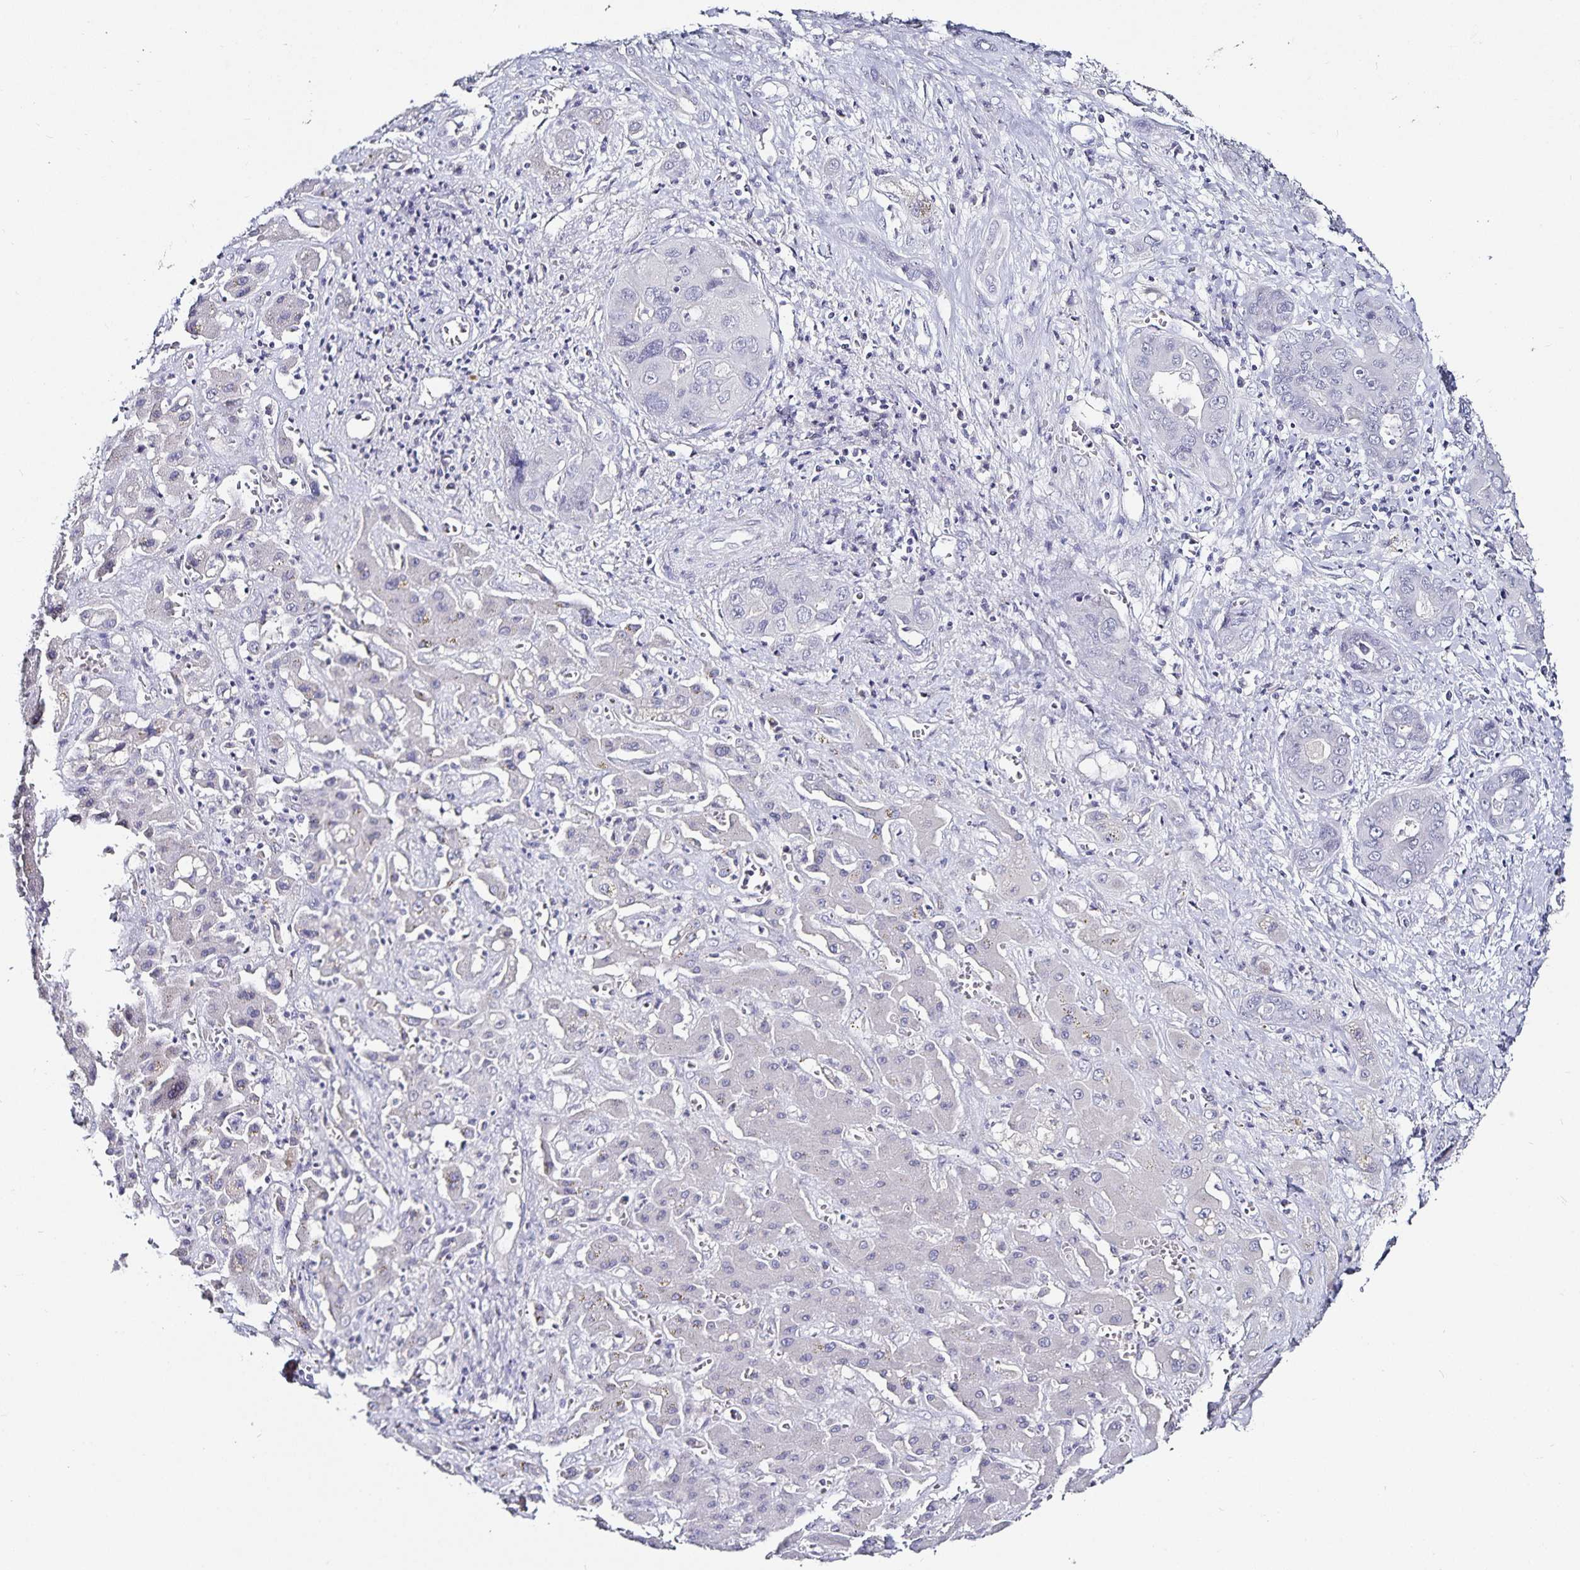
{"staining": {"intensity": "negative", "quantity": "none", "location": "none"}, "tissue": "liver cancer", "cell_type": "Tumor cells", "image_type": "cancer", "snomed": [{"axis": "morphology", "description": "Cholangiocarcinoma"}, {"axis": "topography", "description": "Liver"}], "caption": "Cholangiocarcinoma (liver) was stained to show a protein in brown. There is no significant positivity in tumor cells.", "gene": "TTR", "patient": {"sex": "male", "age": 67}}